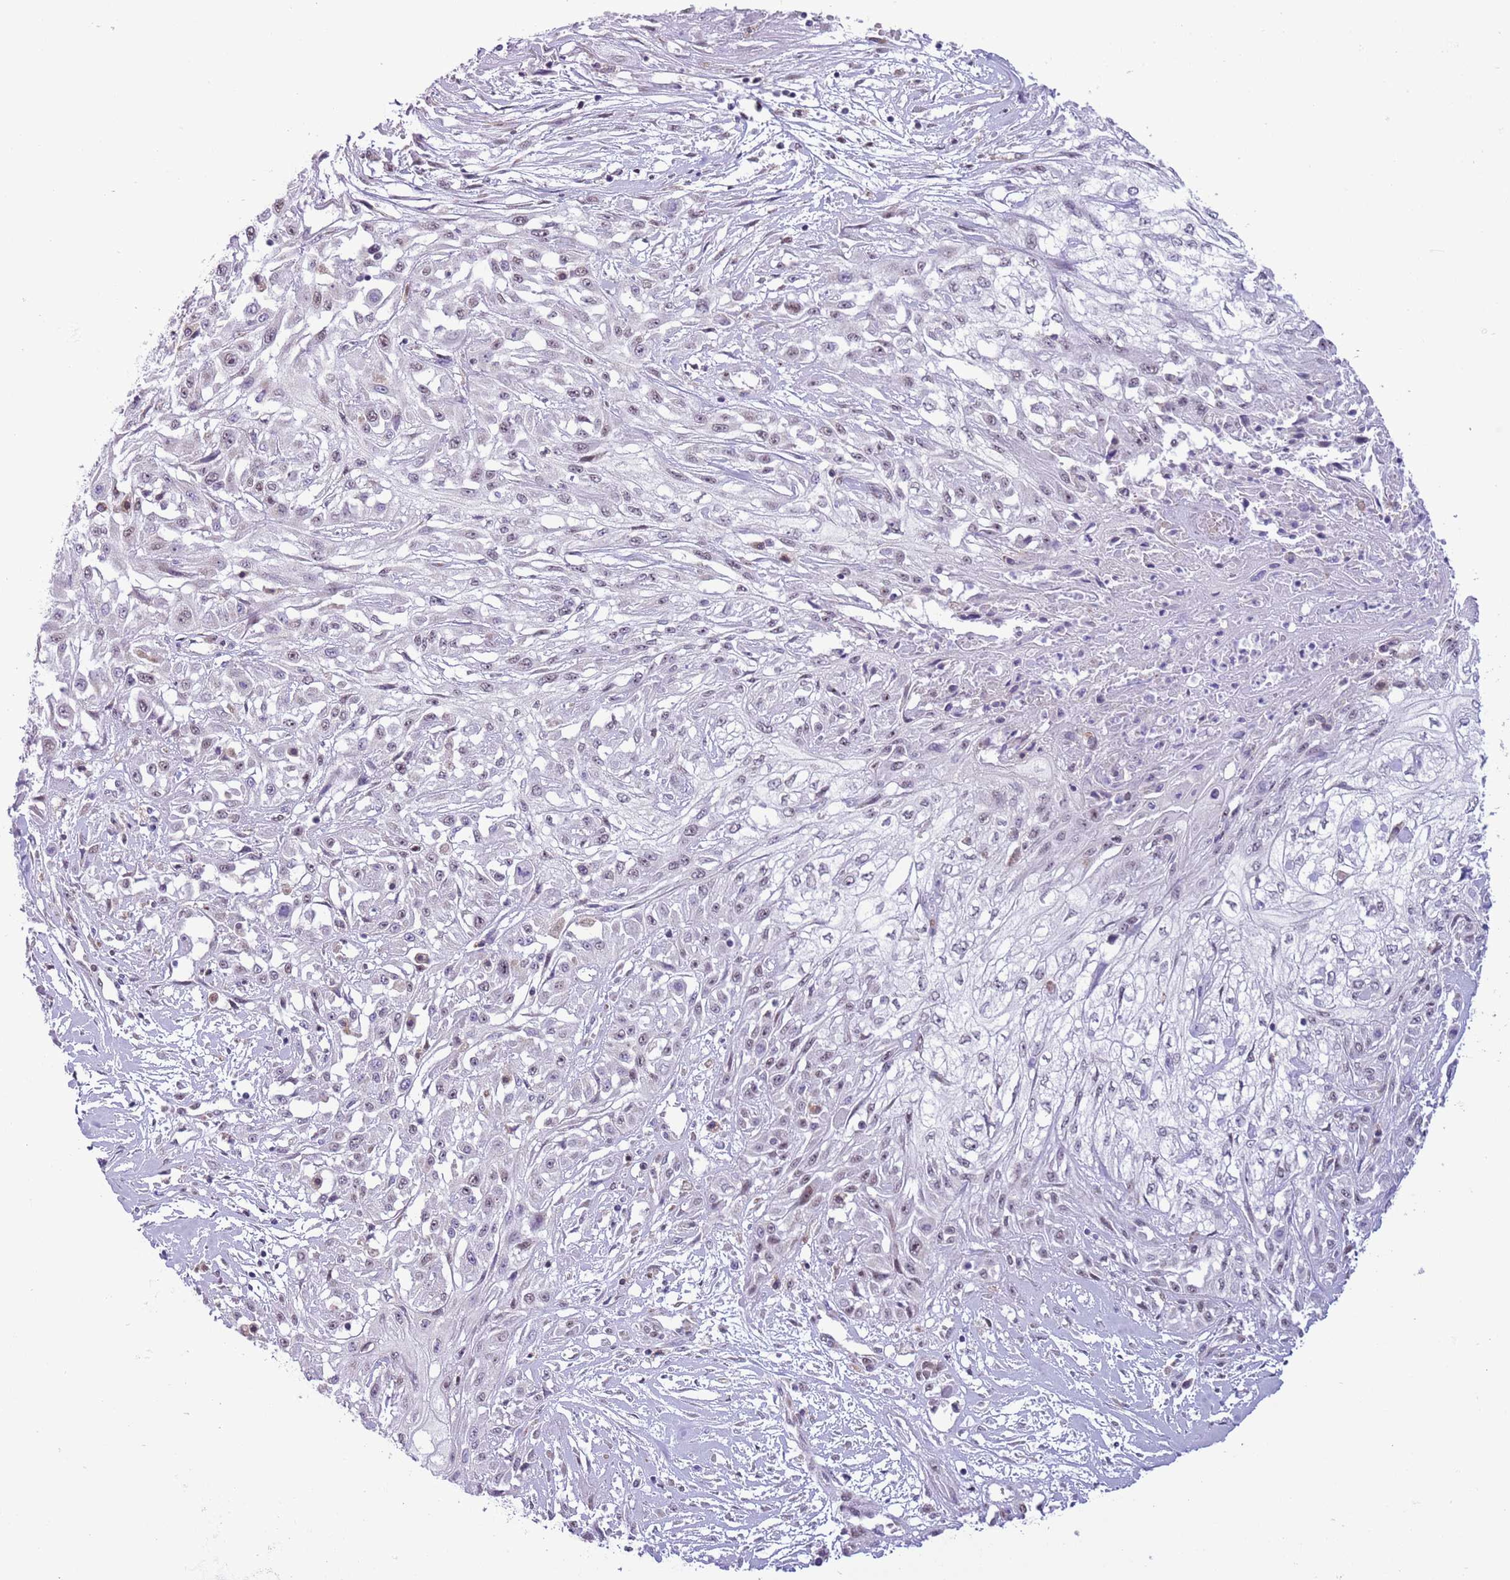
{"staining": {"intensity": "weak", "quantity": "25%-75%", "location": "nuclear"}, "tissue": "skin cancer", "cell_type": "Tumor cells", "image_type": "cancer", "snomed": [{"axis": "morphology", "description": "Squamous cell carcinoma, NOS"}, {"axis": "morphology", "description": "Squamous cell carcinoma, metastatic, NOS"}, {"axis": "topography", "description": "Skin"}, {"axis": "topography", "description": "Lymph node"}], "caption": "Skin metastatic squamous cell carcinoma tissue shows weak nuclear positivity in approximately 25%-75% of tumor cells", "gene": "ZNF576", "patient": {"sex": "male", "age": 75}}